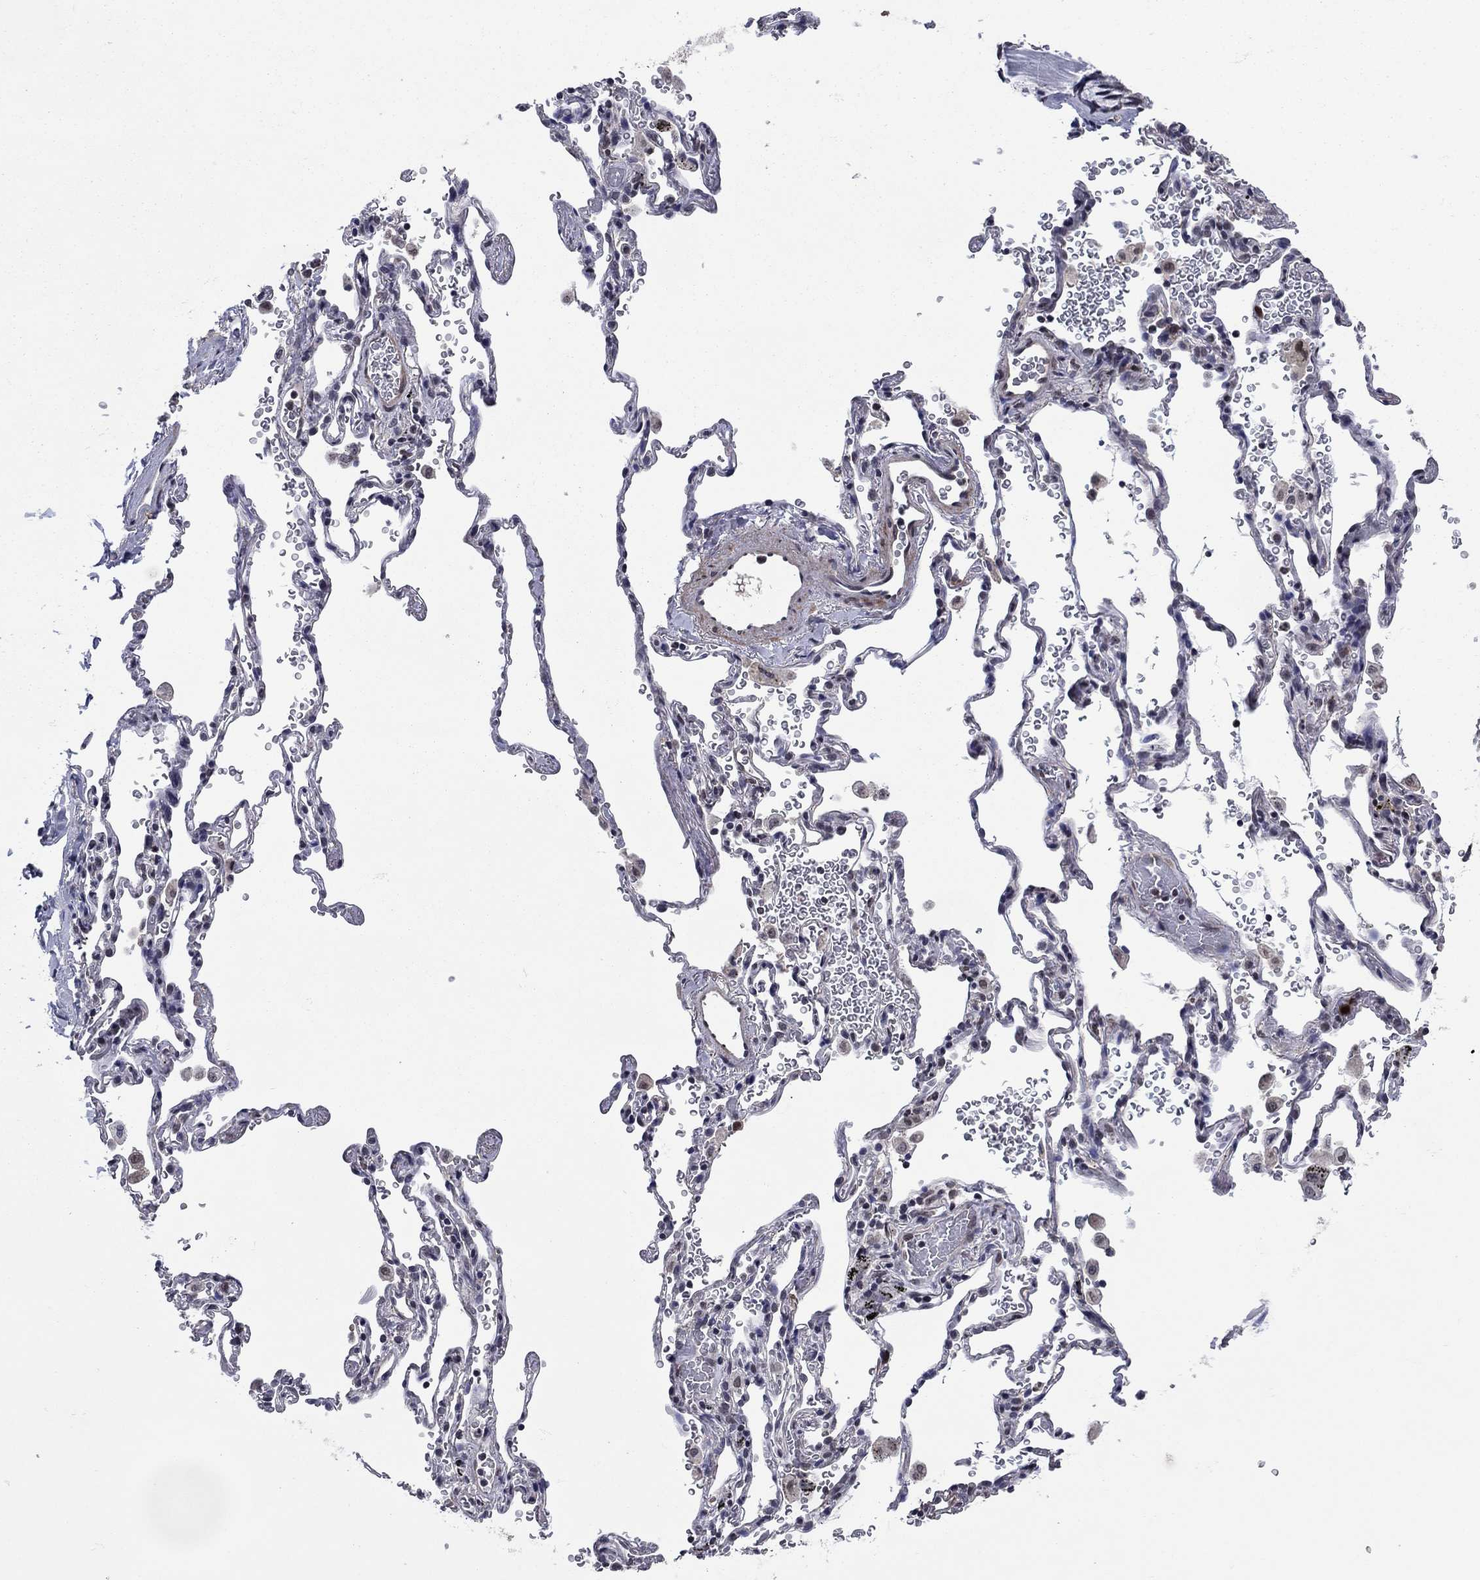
{"staining": {"intensity": "negative", "quantity": "none", "location": "none"}, "tissue": "soft tissue", "cell_type": "Fibroblasts", "image_type": "normal", "snomed": [{"axis": "morphology", "description": "Normal tissue, NOS"}, {"axis": "morphology", "description": "Adenocarcinoma, NOS"}, {"axis": "topography", "description": "Cartilage tissue"}, {"axis": "topography", "description": "Lung"}], "caption": "High magnification brightfield microscopy of unremarkable soft tissue stained with DAB (3,3'-diaminobenzidine) (brown) and counterstained with hematoxylin (blue): fibroblasts show no significant staining. (DAB (3,3'-diaminobenzidine) immunohistochemistry (IHC) visualized using brightfield microscopy, high magnification).", "gene": "TYMS", "patient": {"sex": "male", "age": 59}}